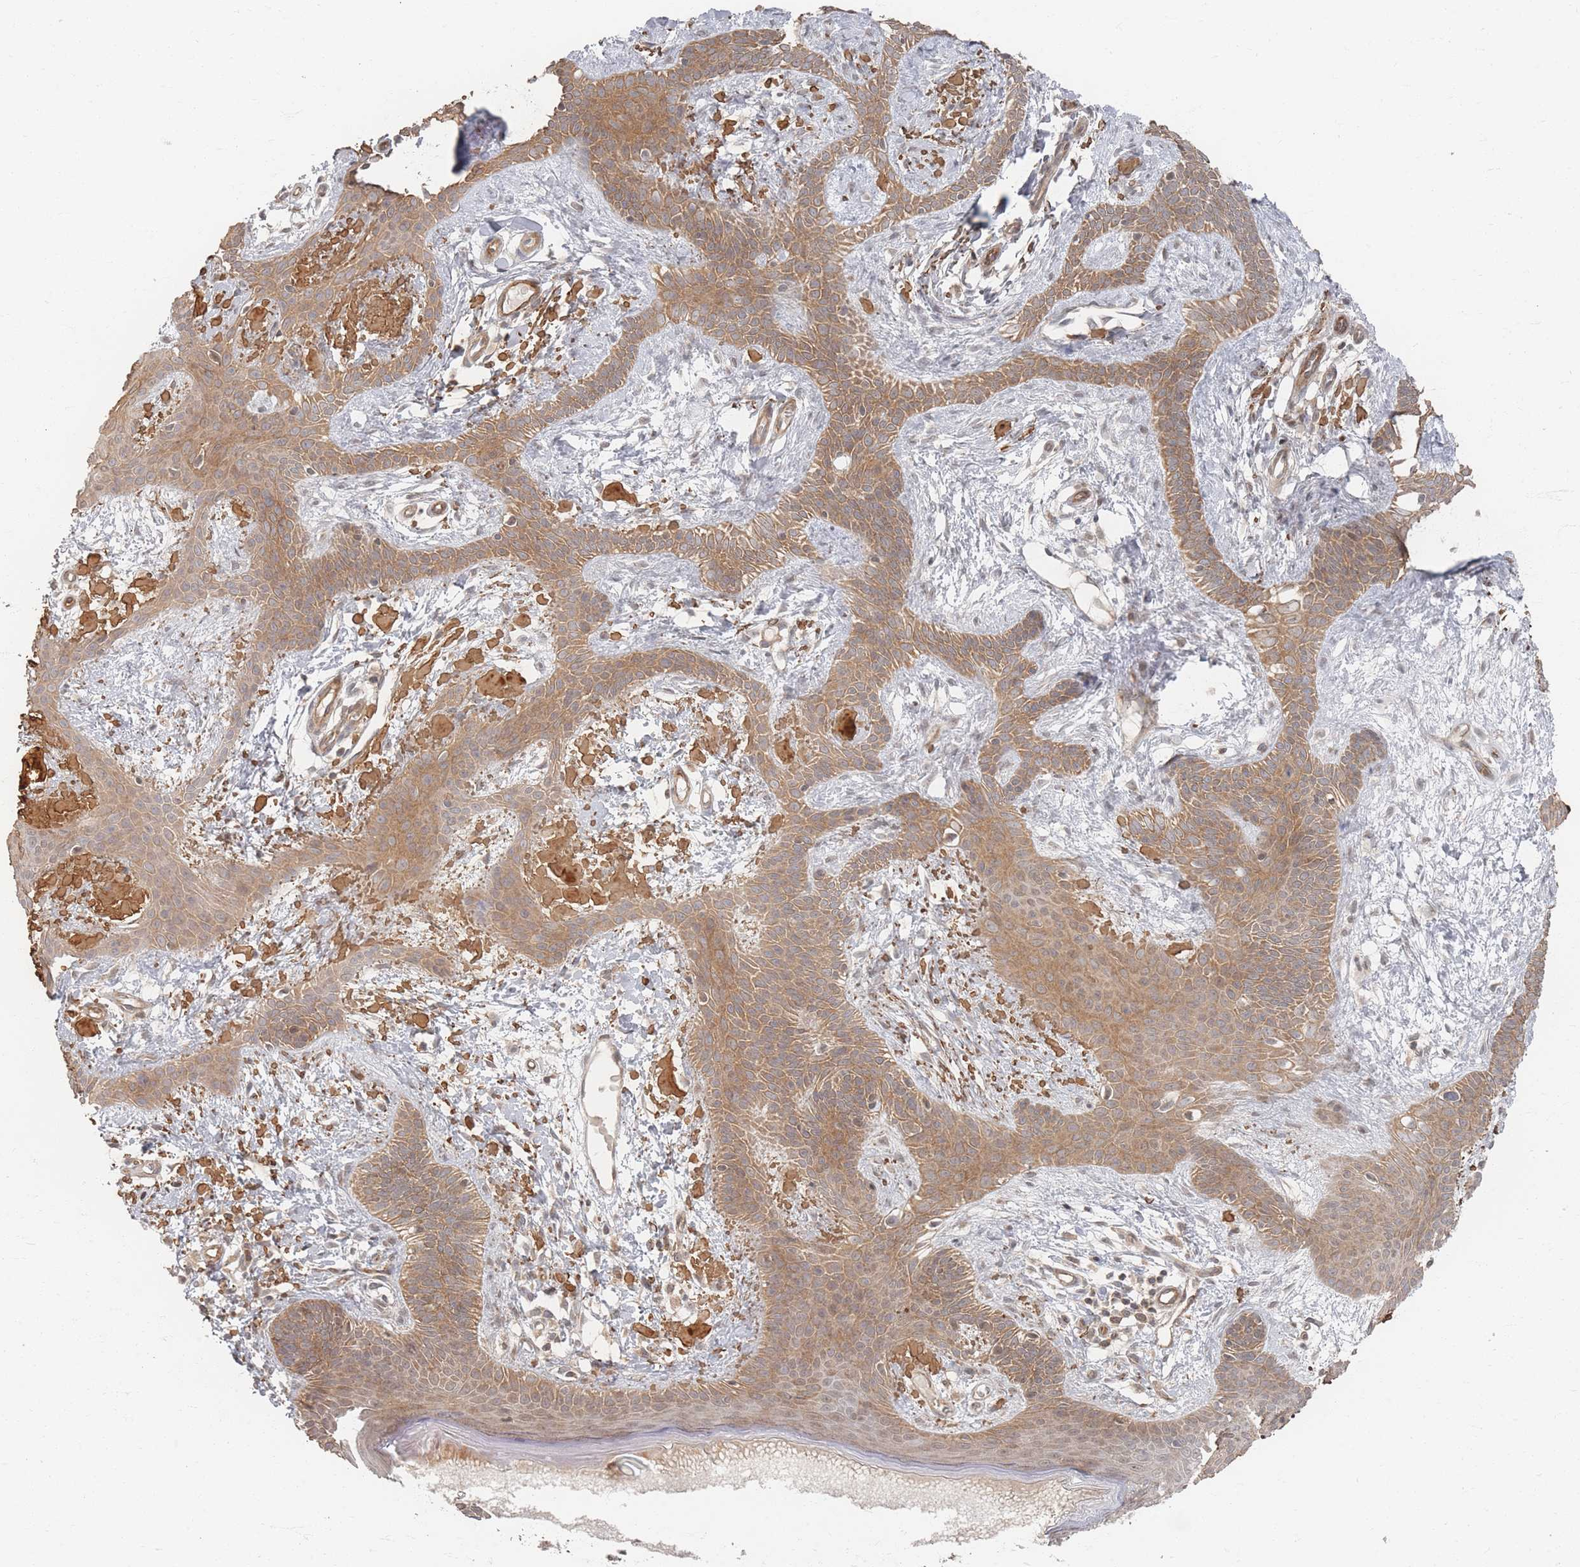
{"staining": {"intensity": "moderate", "quantity": ">75%", "location": "cytoplasmic/membranous"}, "tissue": "skin cancer", "cell_type": "Tumor cells", "image_type": "cancer", "snomed": [{"axis": "morphology", "description": "Basal cell carcinoma"}, {"axis": "topography", "description": "Skin"}], "caption": "Moderate cytoplasmic/membranous protein expression is appreciated in approximately >75% of tumor cells in skin basal cell carcinoma.", "gene": "PSMD9", "patient": {"sex": "male", "age": 78}}